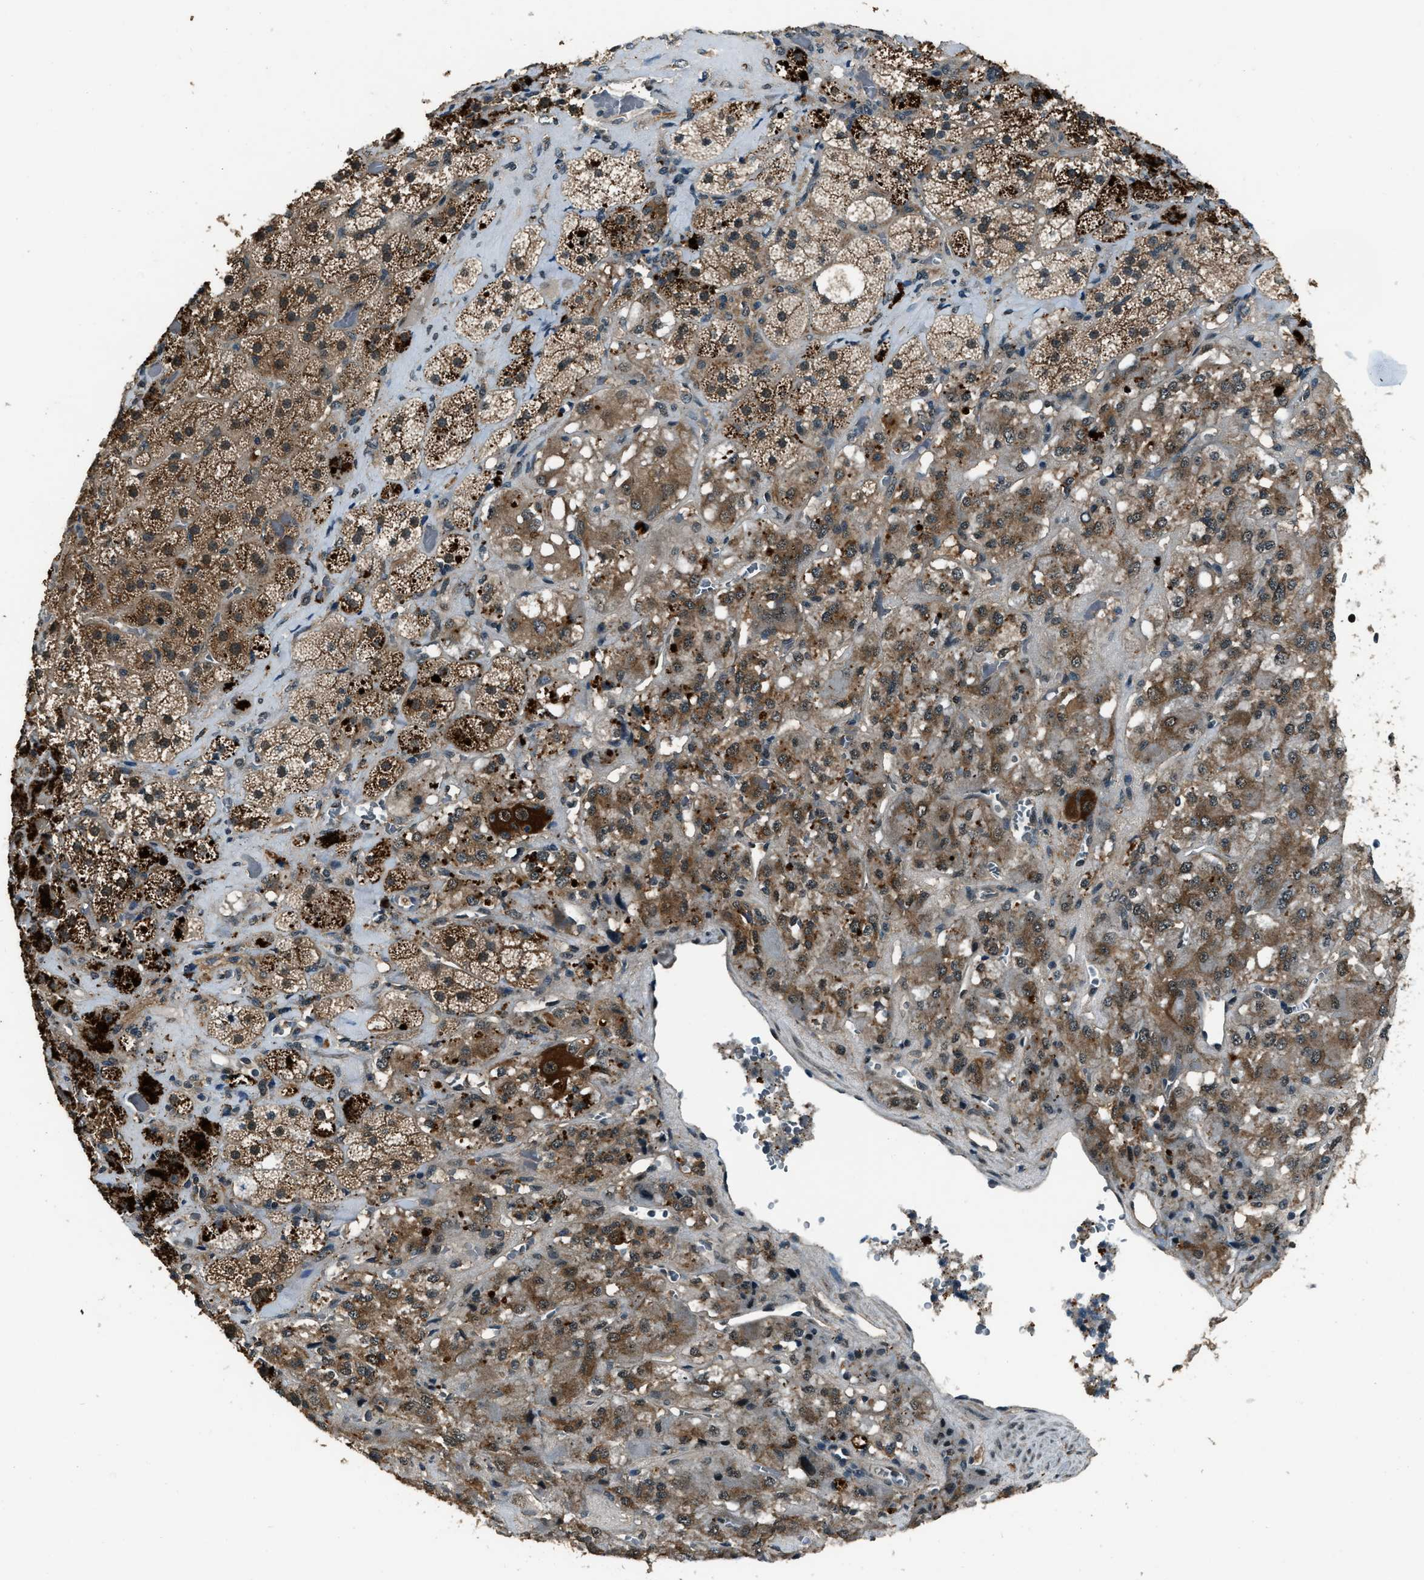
{"staining": {"intensity": "strong", "quantity": ">75%", "location": "cytoplasmic/membranous"}, "tissue": "adrenal gland", "cell_type": "Glandular cells", "image_type": "normal", "snomed": [{"axis": "morphology", "description": "Normal tissue, NOS"}, {"axis": "topography", "description": "Adrenal gland"}], "caption": "Immunohistochemical staining of benign human adrenal gland shows >75% levels of strong cytoplasmic/membranous protein positivity in about >75% of glandular cells.", "gene": "NUDCD3", "patient": {"sex": "male", "age": 57}}